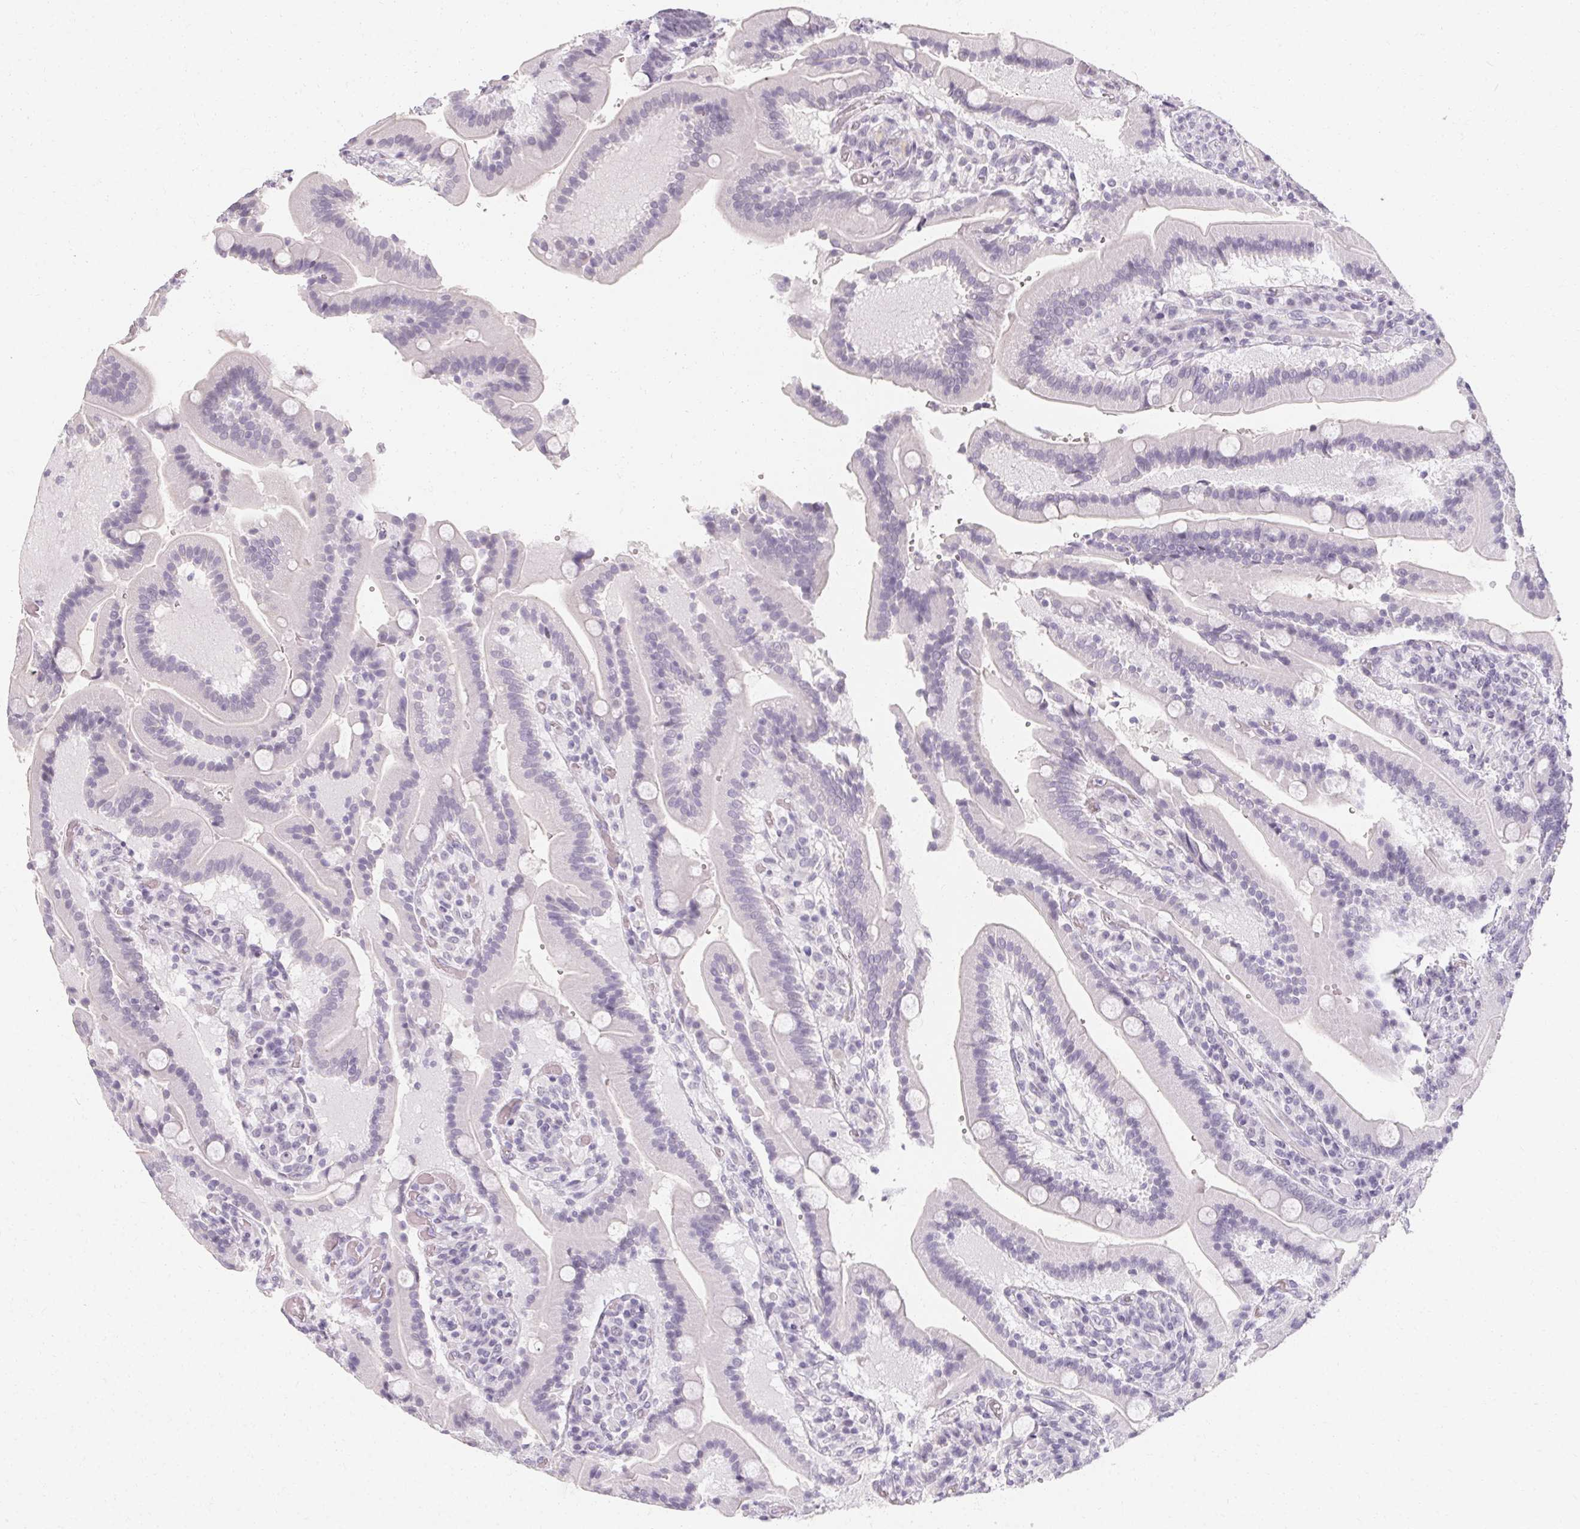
{"staining": {"intensity": "negative", "quantity": "none", "location": "none"}, "tissue": "duodenum", "cell_type": "Glandular cells", "image_type": "normal", "snomed": [{"axis": "morphology", "description": "Normal tissue, NOS"}, {"axis": "topography", "description": "Duodenum"}], "caption": "IHC image of benign duodenum: duodenum stained with DAB (3,3'-diaminobenzidine) shows no significant protein positivity in glandular cells.", "gene": "SYNPR", "patient": {"sex": "female", "age": 62}}